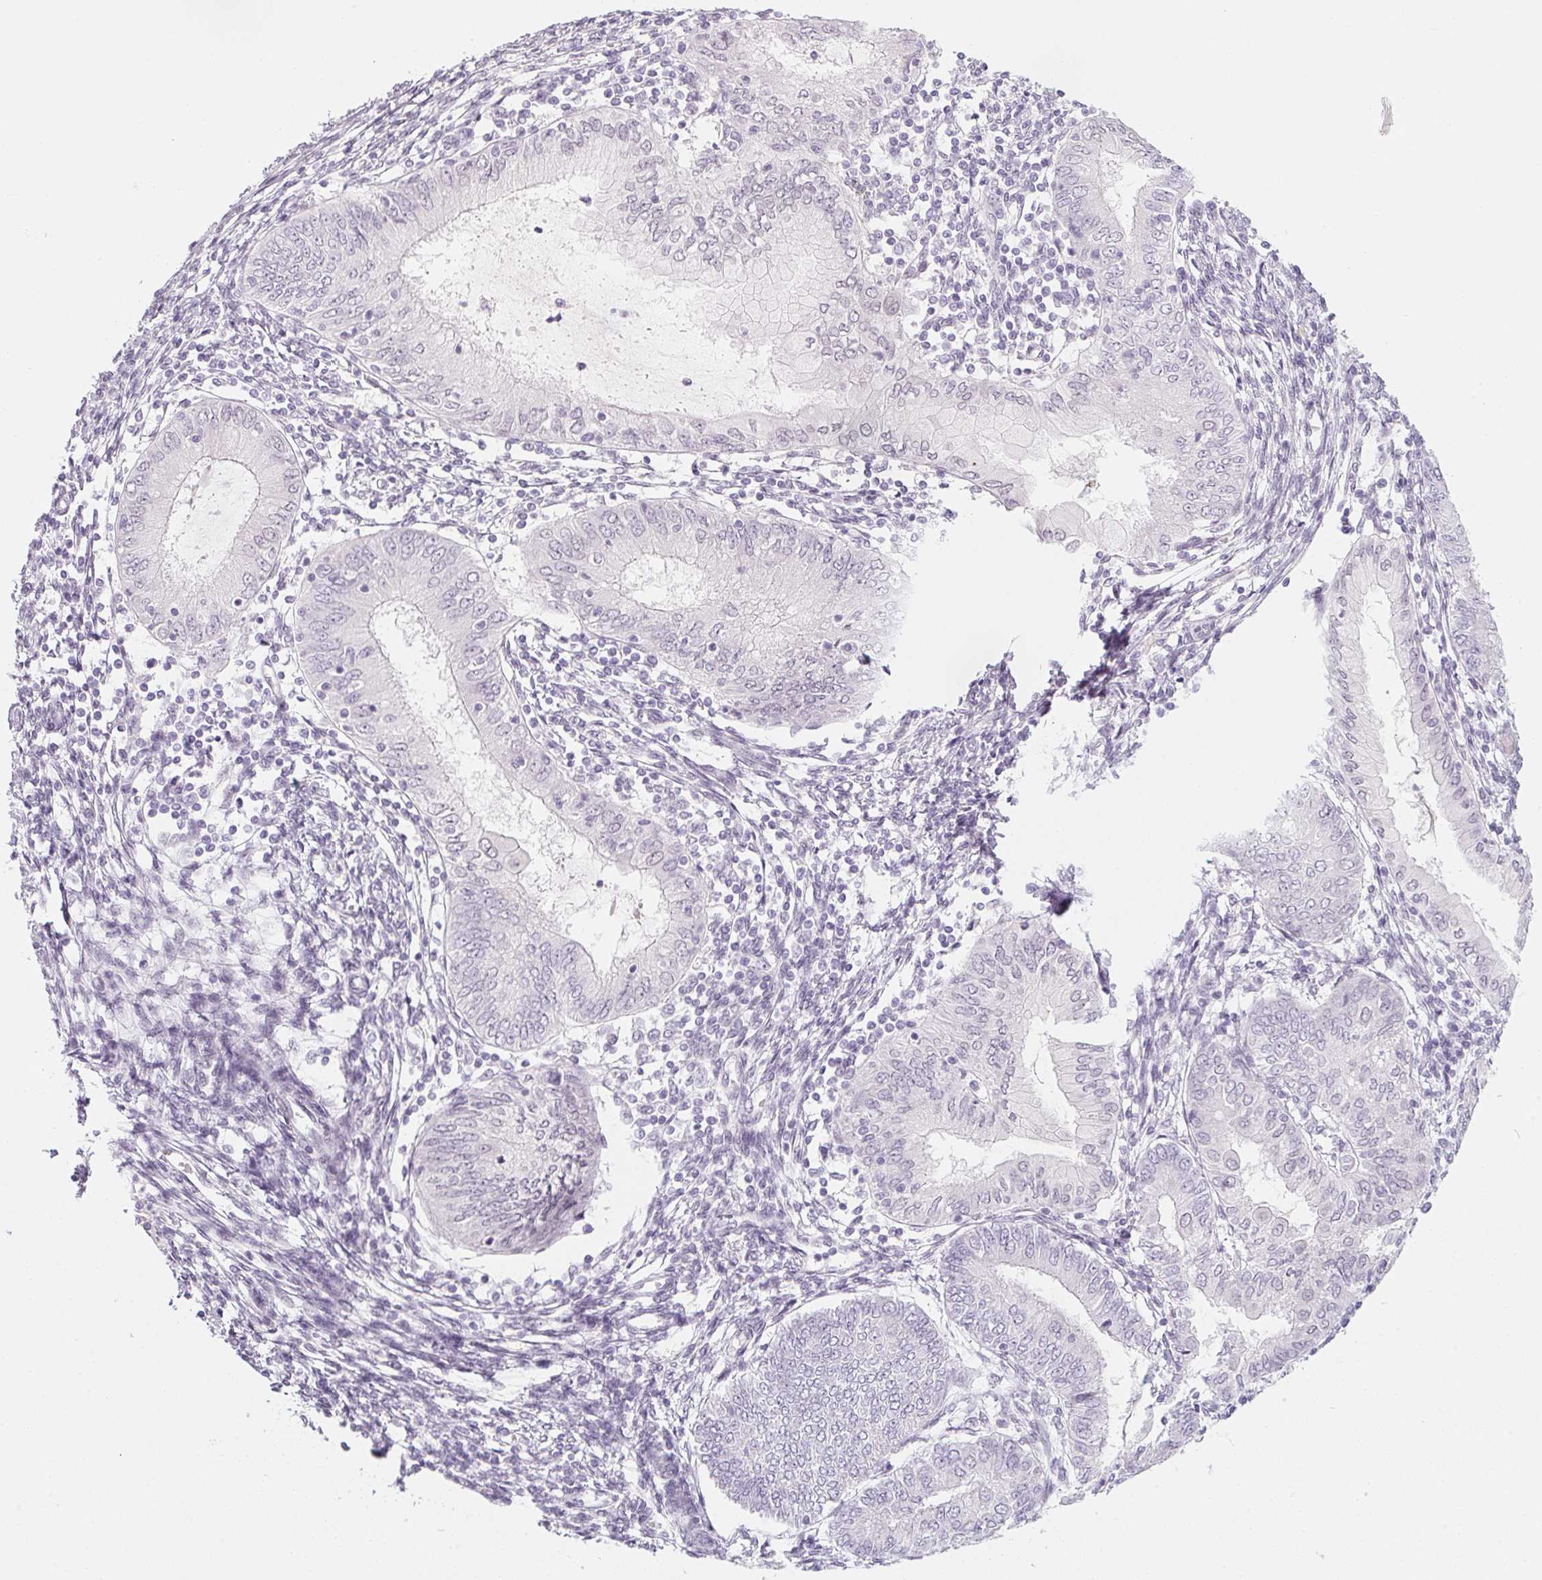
{"staining": {"intensity": "negative", "quantity": "none", "location": "none"}, "tissue": "endometrial cancer", "cell_type": "Tumor cells", "image_type": "cancer", "snomed": [{"axis": "morphology", "description": "Adenocarcinoma, NOS"}, {"axis": "topography", "description": "Endometrium"}], "caption": "Endometrial adenocarcinoma was stained to show a protein in brown. There is no significant expression in tumor cells.", "gene": "KCNQ2", "patient": {"sex": "female", "age": 68}}